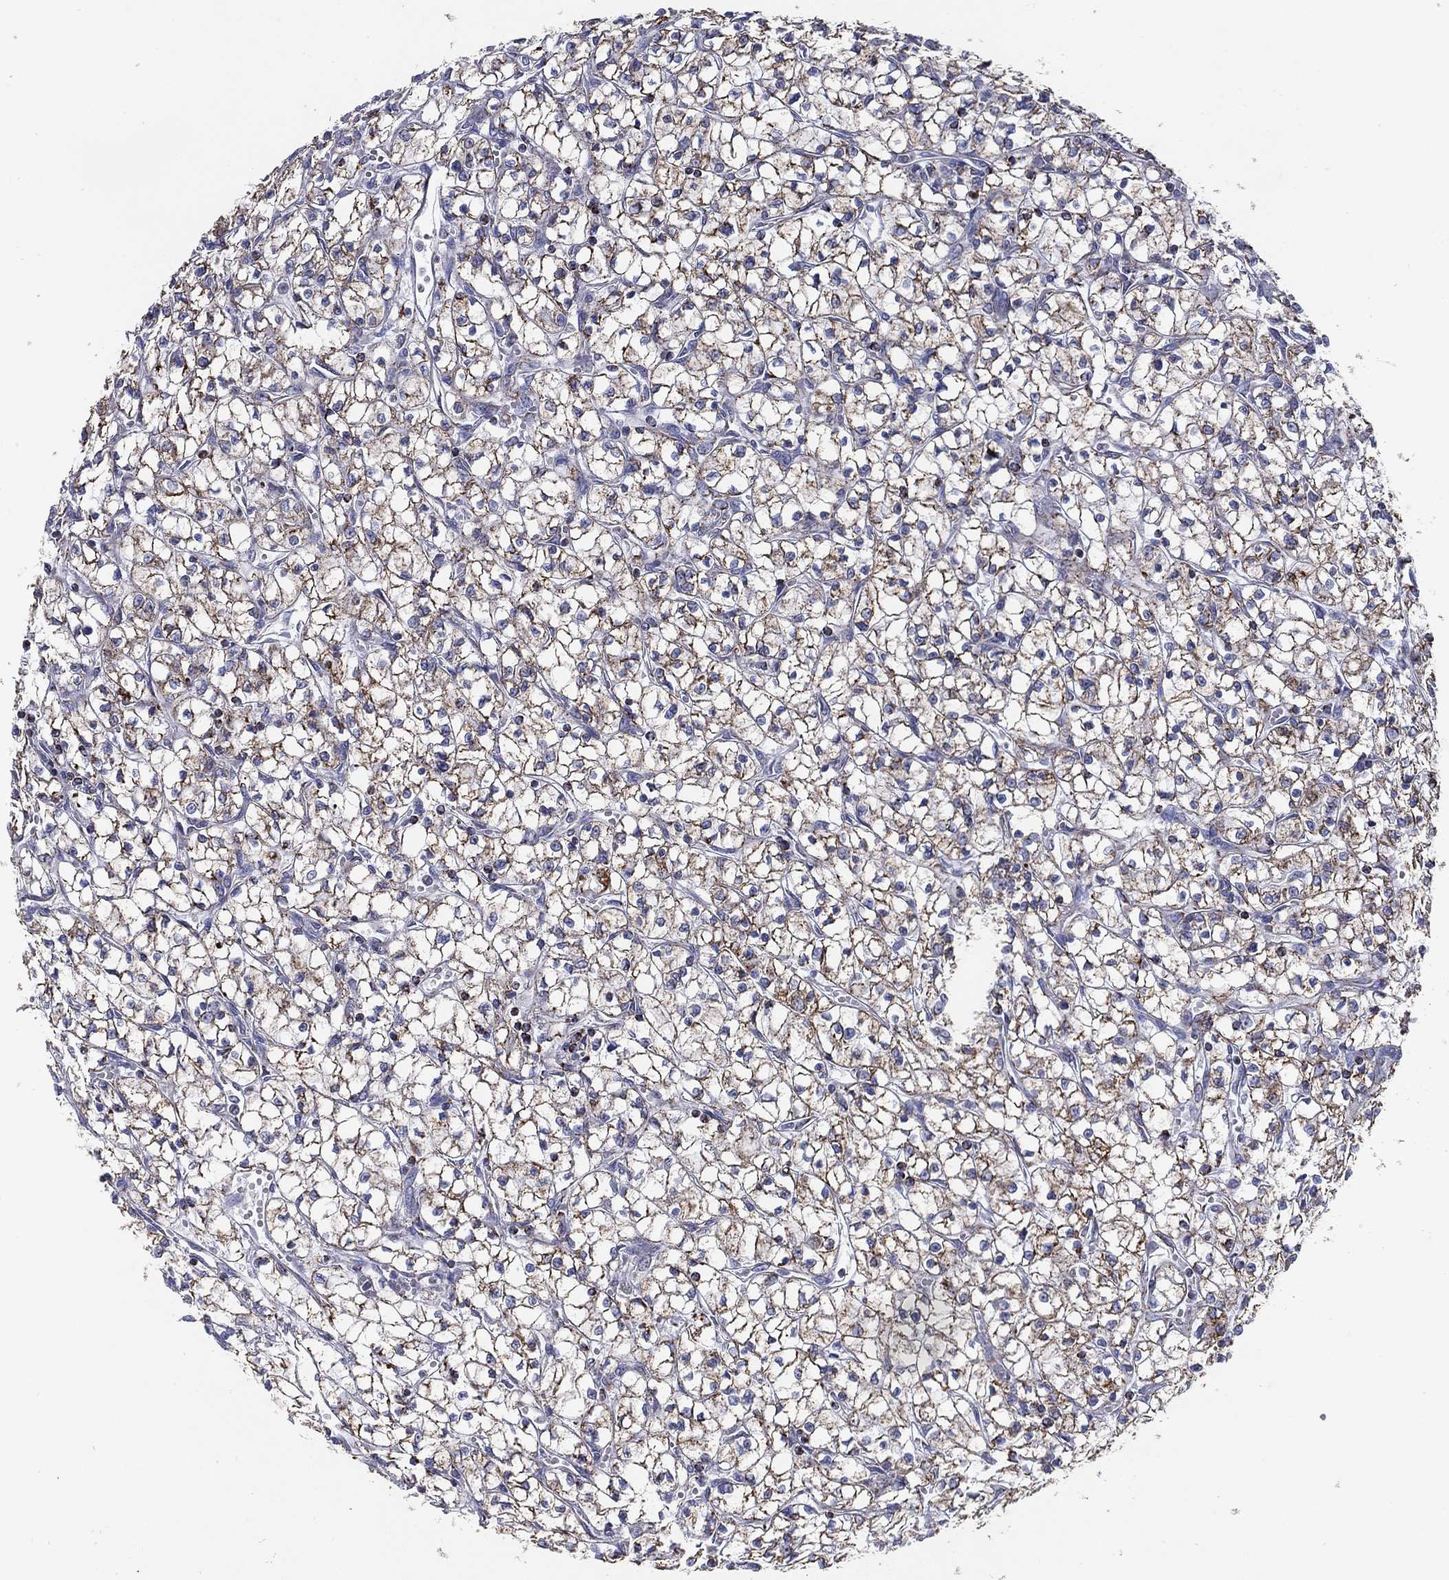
{"staining": {"intensity": "moderate", "quantity": ">75%", "location": "cytoplasmic/membranous"}, "tissue": "renal cancer", "cell_type": "Tumor cells", "image_type": "cancer", "snomed": [{"axis": "morphology", "description": "Adenocarcinoma, NOS"}, {"axis": "topography", "description": "Kidney"}], "caption": "Protein analysis of renal cancer tissue exhibits moderate cytoplasmic/membranous positivity in approximately >75% of tumor cells.", "gene": "SFXN1", "patient": {"sex": "female", "age": 64}}